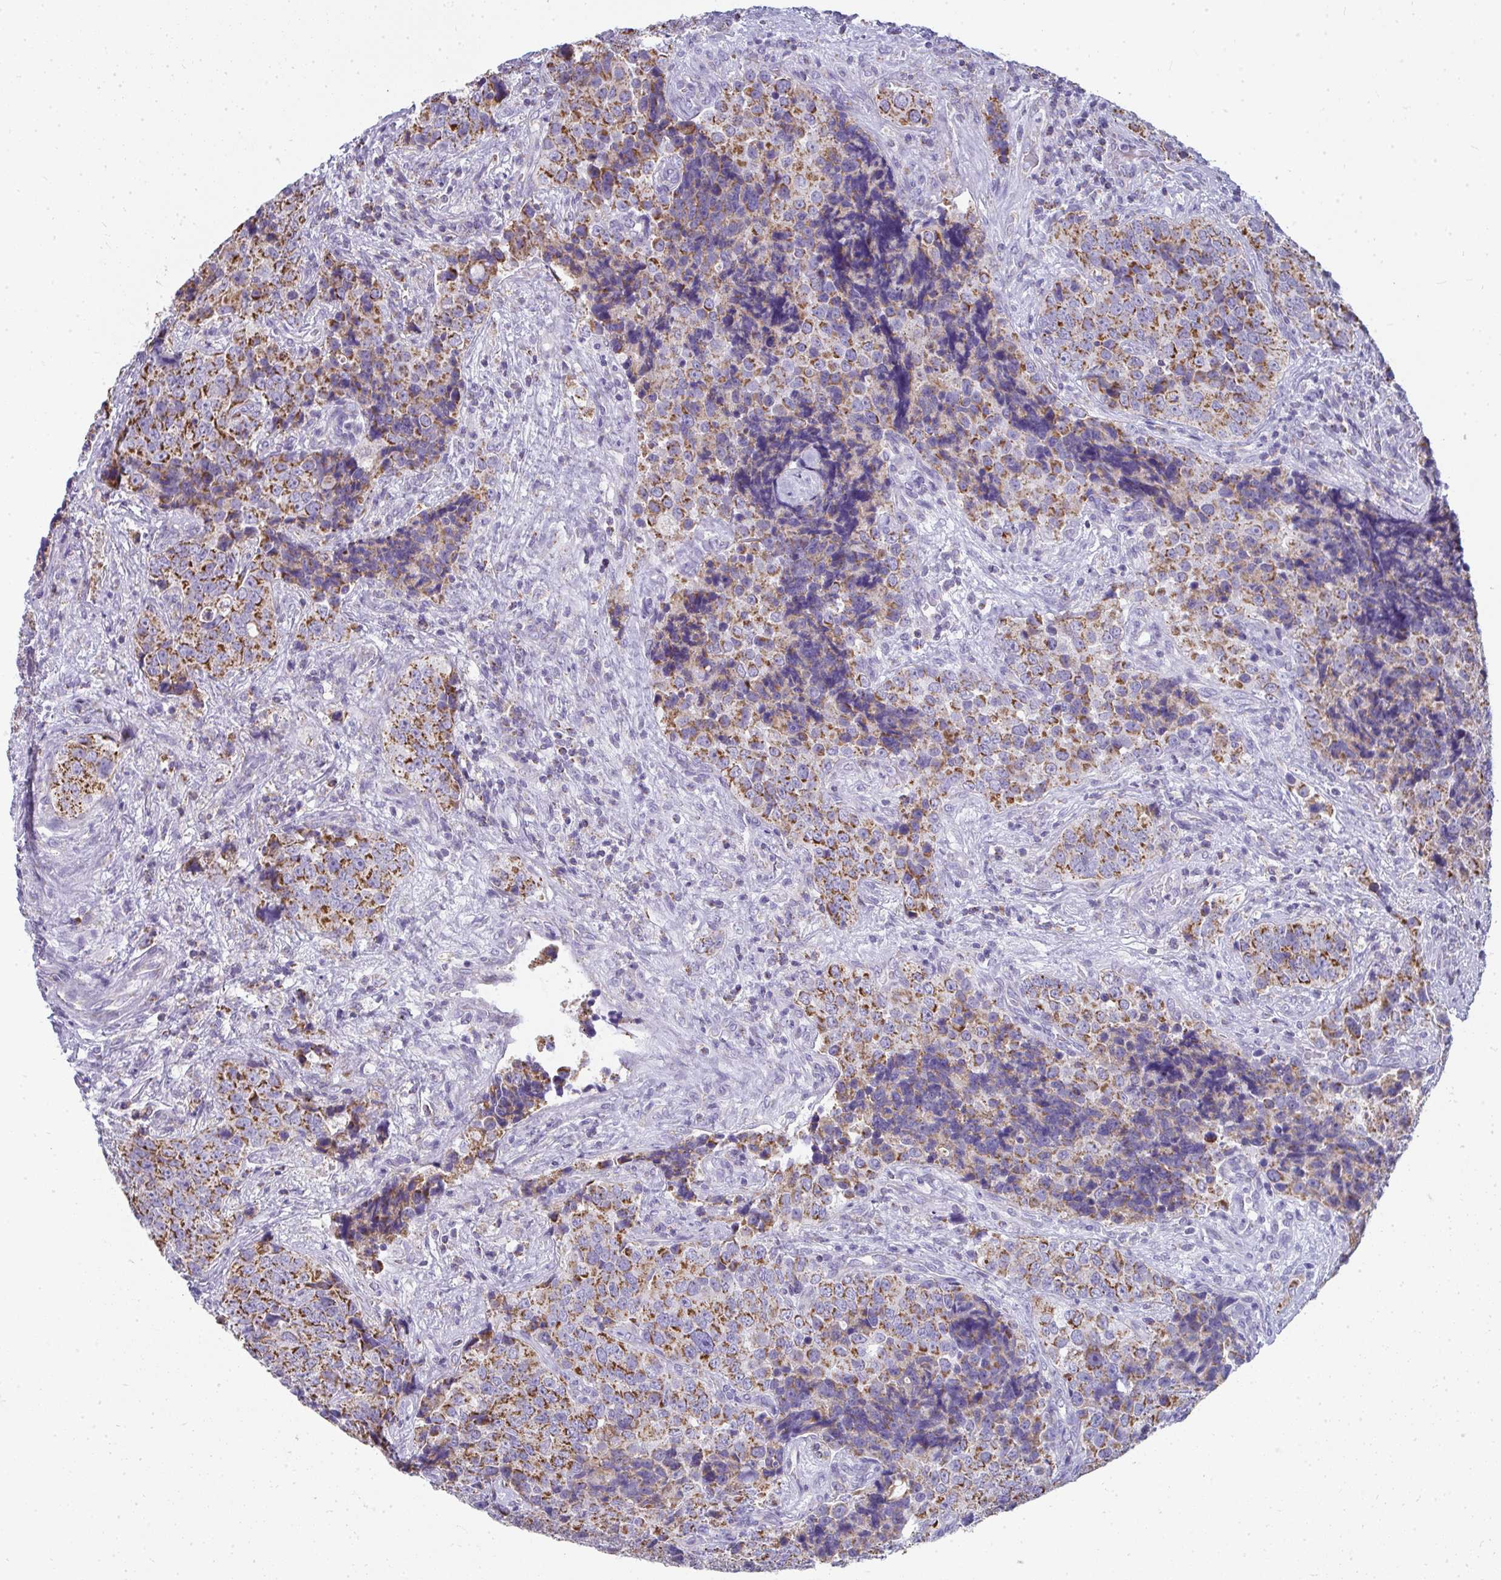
{"staining": {"intensity": "moderate", "quantity": ">75%", "location": "cytoplasmic/membranous"}, "tissue": "urothelial cancer", "cell_type": "Tumor cells", "image_type": "cancer", "snomed": [{"axis": "morphology", "description": "Urothelial carcinoma, NOS"}, {"axis": "topography", "description": "Urinary bladder"}], "caption": "Protein staining of transitional cell carcinoma tissue reveals moderate cytoplasmic/membranous positivity in about >75% of tumor cells.", "gene": "SLC6A1", "patient": {"sex": "male", "age": 52}}